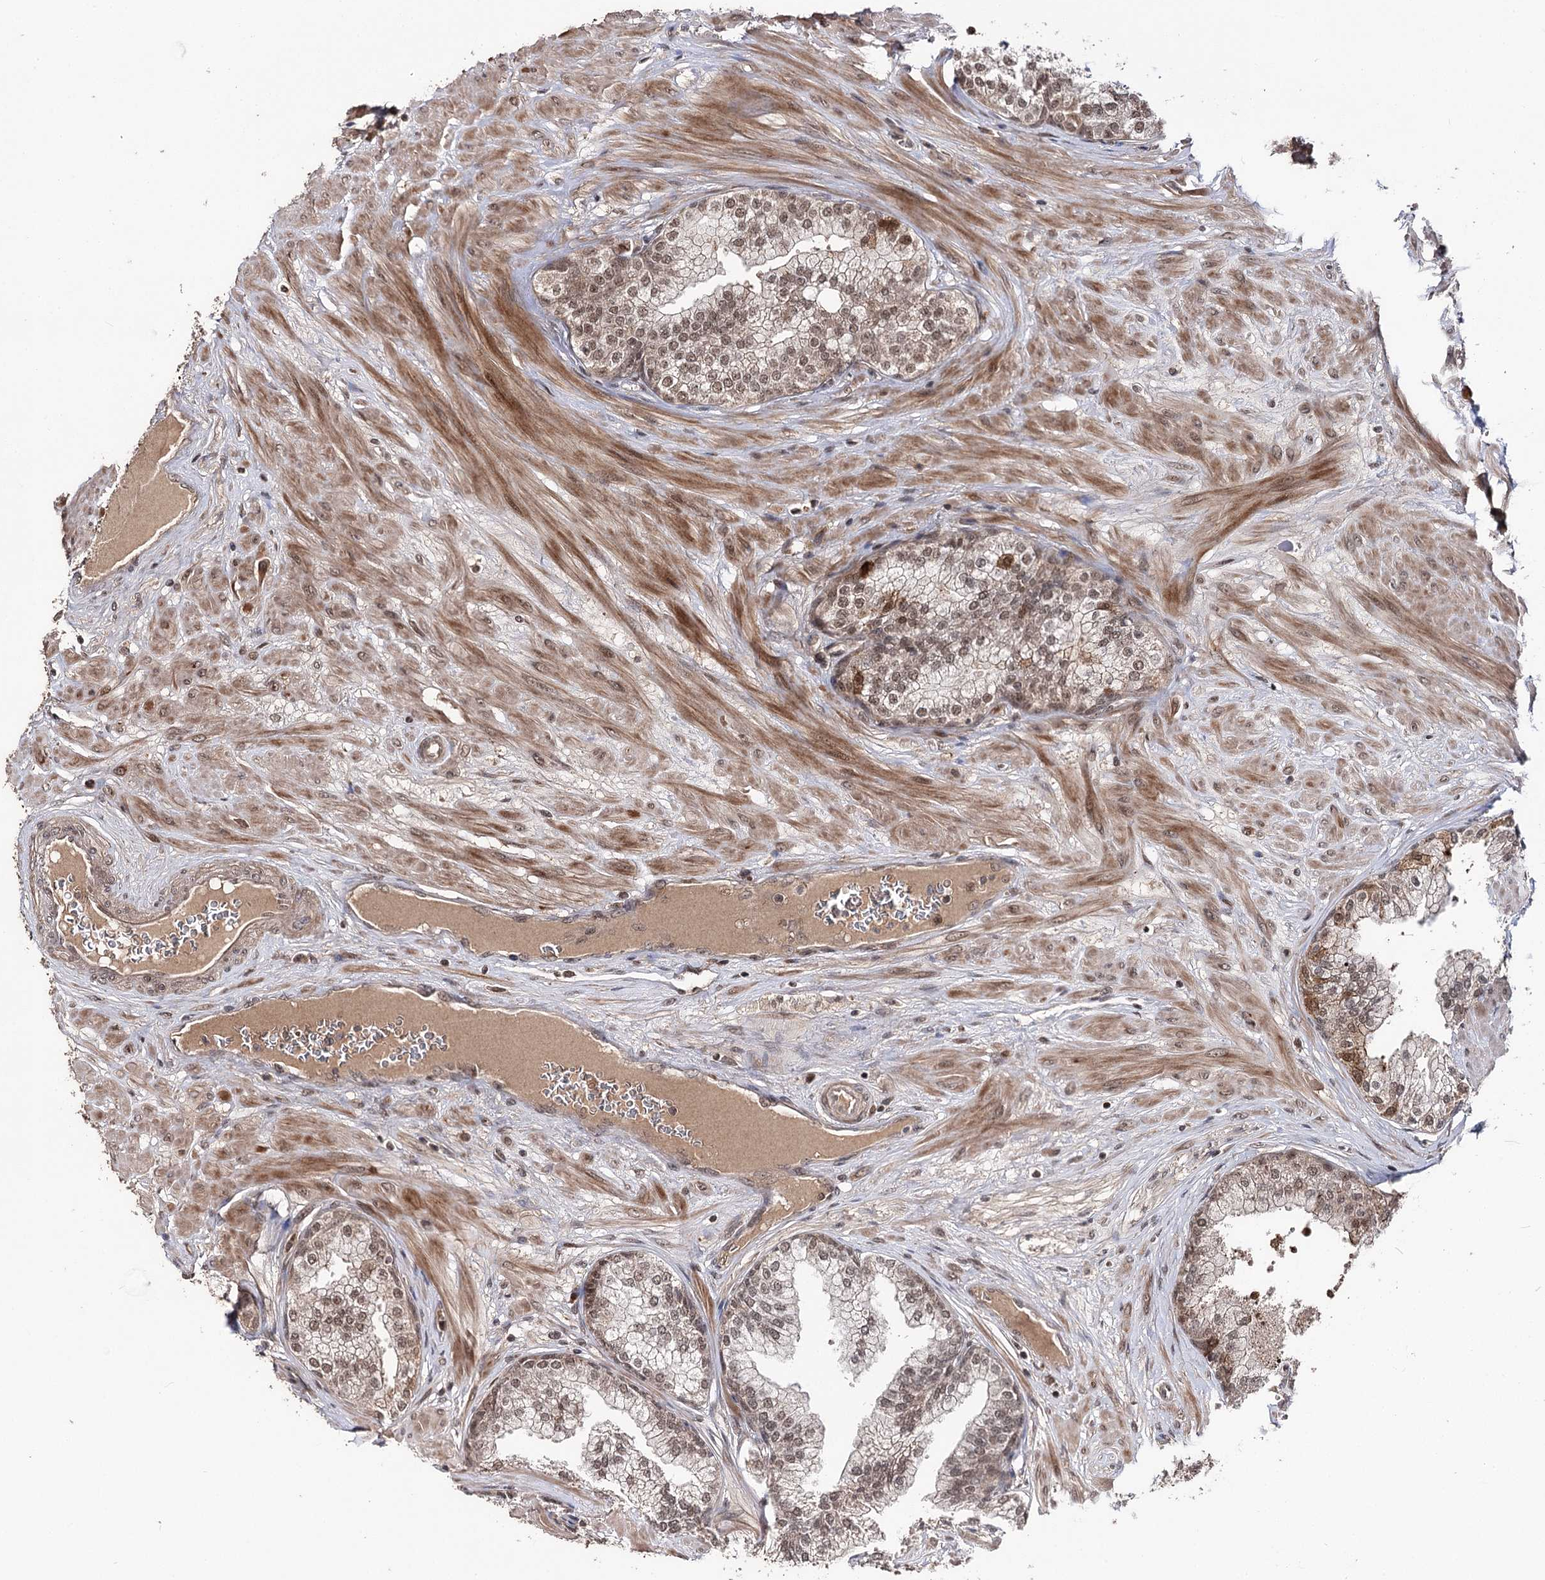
{"staining": {"intensity": "moderate", "quantity": ">75%", "location": "cytoplasmic/membranous,nuclear"}, "tissue": "prostate", "cell_type": "Glandular cells", "image_type": "normal", "snomed": [{"axis": "morphology", "description": "Normal tissue, NOS"}, {"axis": "topography", "description": "Prostate"}], "caption": "Prostate stained with DAB IHC reveals medium levels of moderate cytoplasmic/membranous,nuclear expression in about >75% of glandular cells. Immunohistochemistry (ihc) stains the protein in brown and the nuclei are stained blue.", "gene": "FAM53B", "patient": {"sex": "male", "age": 60}}